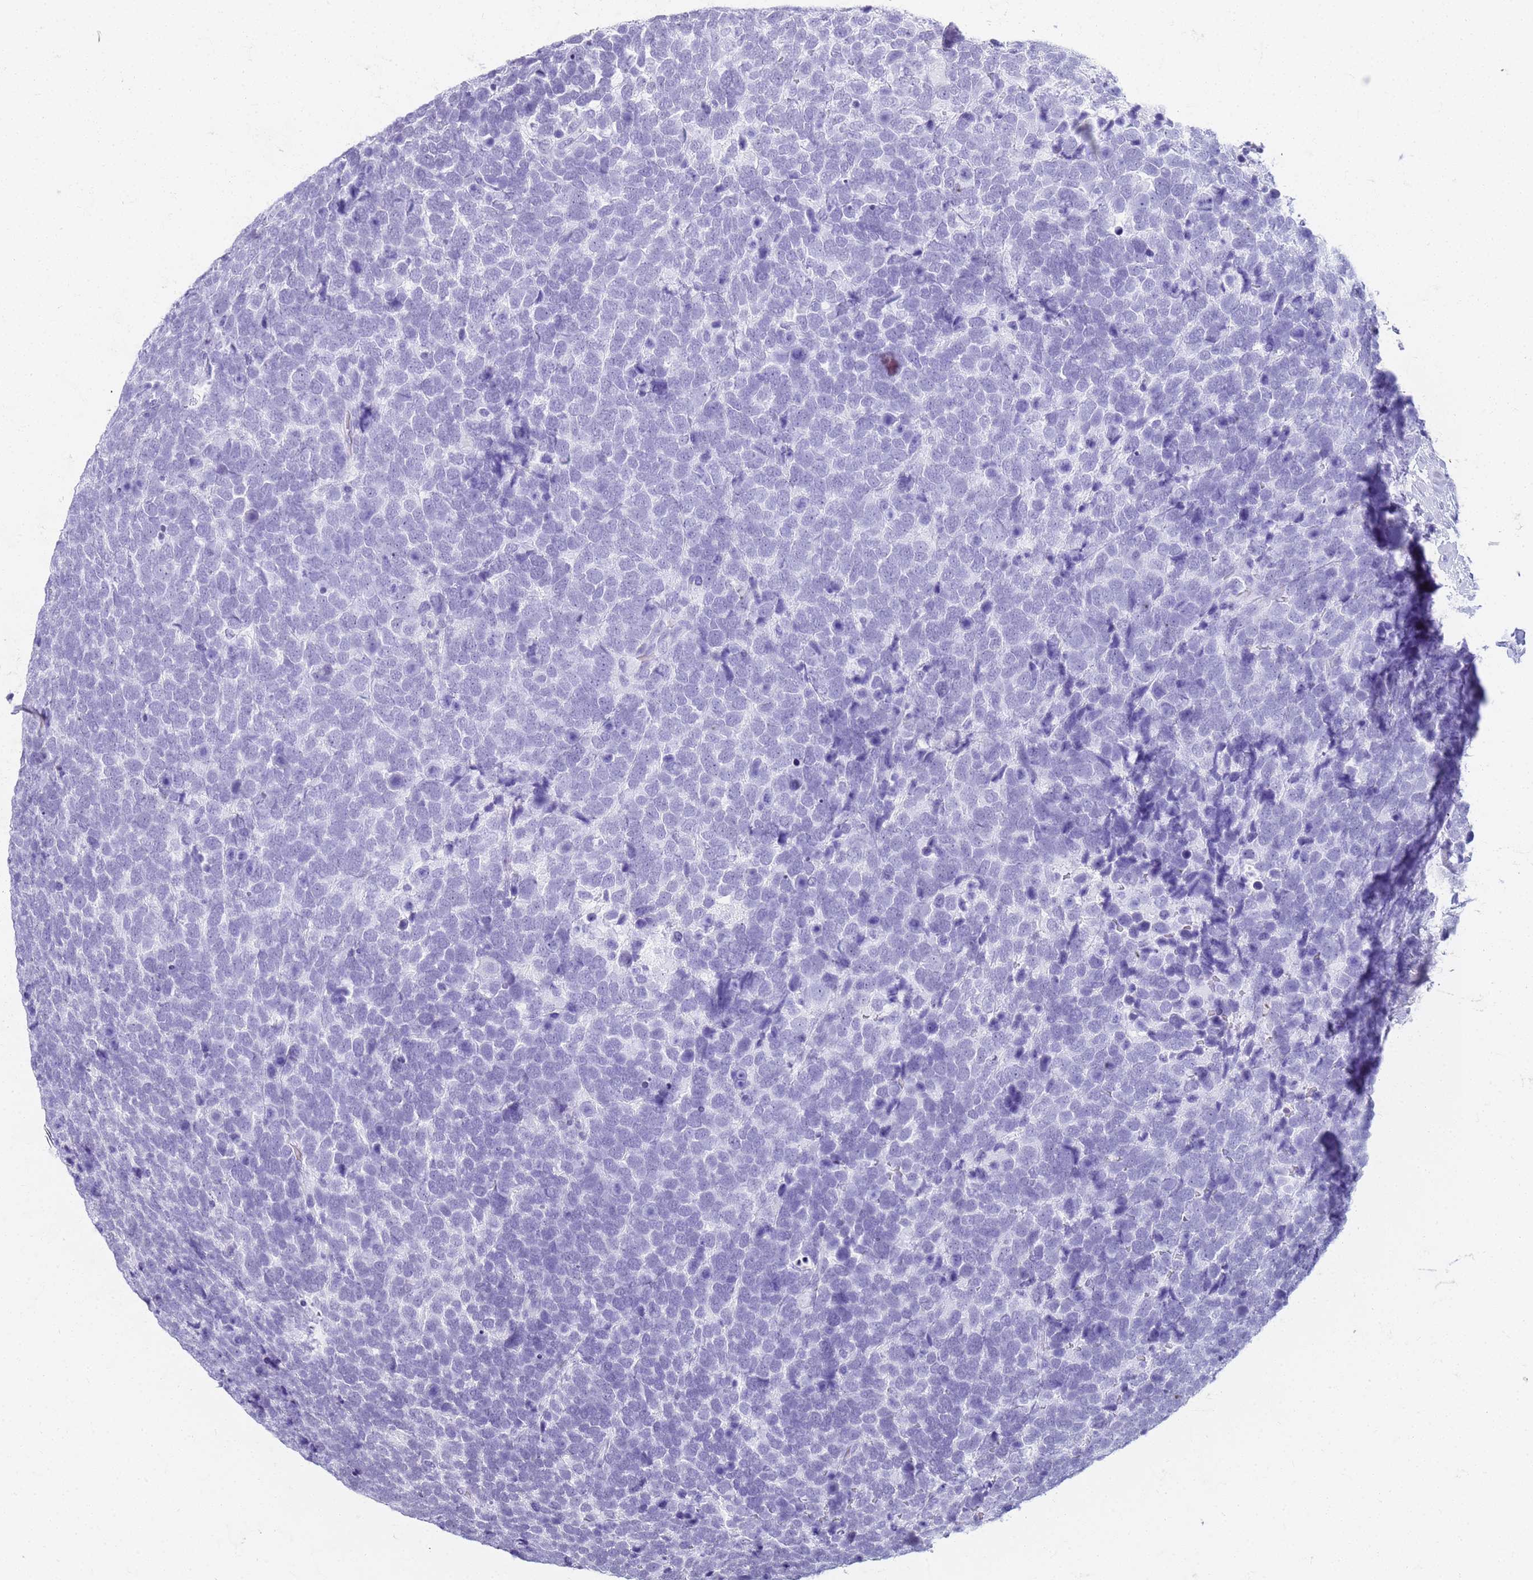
{"staining": {"intensity": "negative", "quantity": "none", "location": "none"}, "tissue": "urothelial cancer", "cell_type": "Tumor cells", "image_type": "cancer", "snomed": [{"axis": "morphology", "description": "Urothelial carcinoma, High grade"}, {"axis": "topography", "description": "Urinary bladder"}], "caption": "The histopathology image reveals no significant staining in tumor cells of high-grade urothelial carcinoma. (DAB immunohistochemistry (IHC) with hematoxylin counter stain).", "gene": "SLC7A9", "patient": {"sex": "female", "age": 82}}